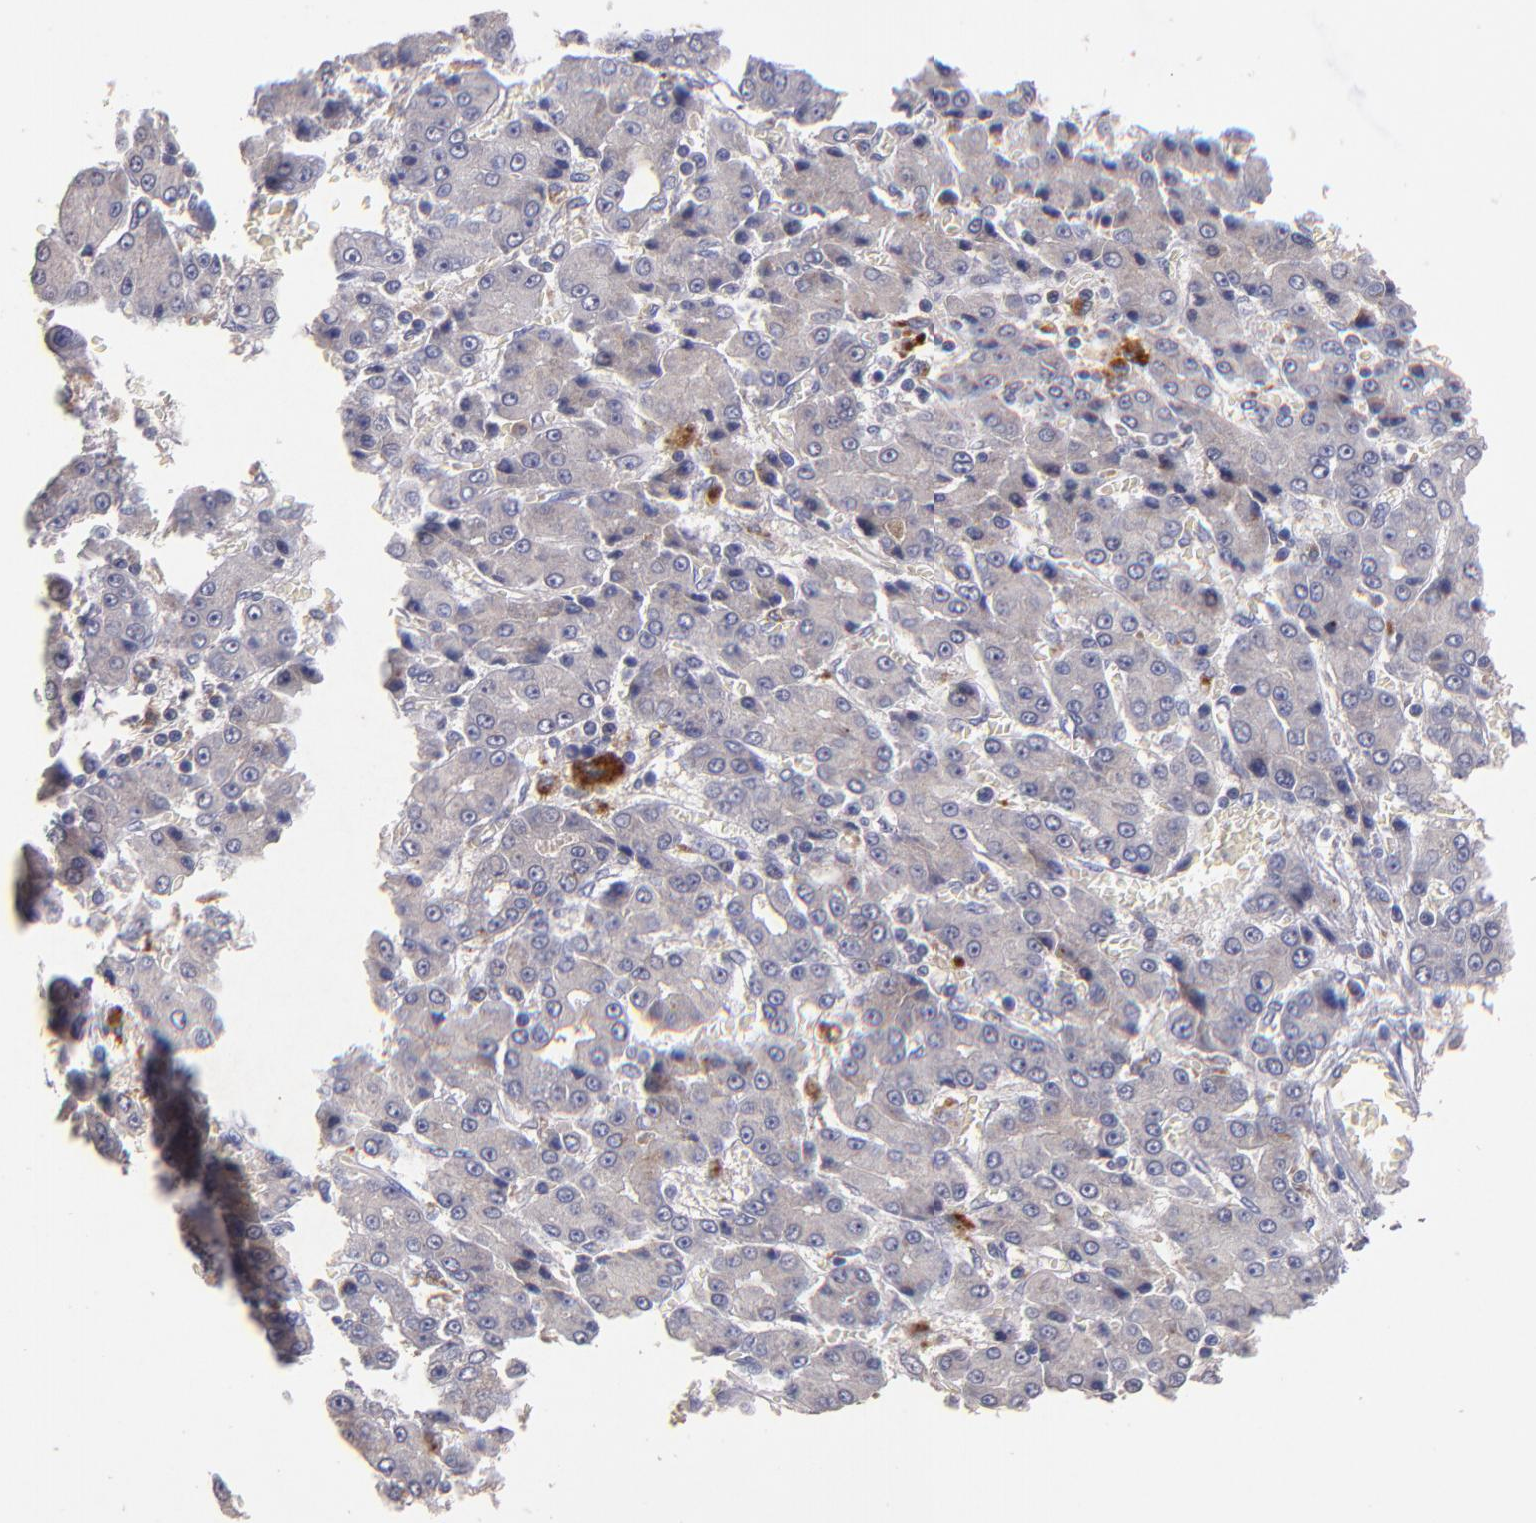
{"staining": {"intensity": "weak", "quantity": ">75%", "location": "cytoplasmic/membranous"}, "tissue": "liver cancer", "cell_type": "Tumor cells", "image_type": "cancer", "snomed": [{"axis": "morphology", "description": "Carcinoma, Hepatocellular, NOS"}, {"axis": "topography", "description": "Liver"}], "caption": "Hepatocellular carcinoma (liver) tissue reveals weak cytoplasmic/membranous expression in approximately >75% of tumor cells", "gene": "MAGEE1", "patient": {"sex": "male", "age": 69}}